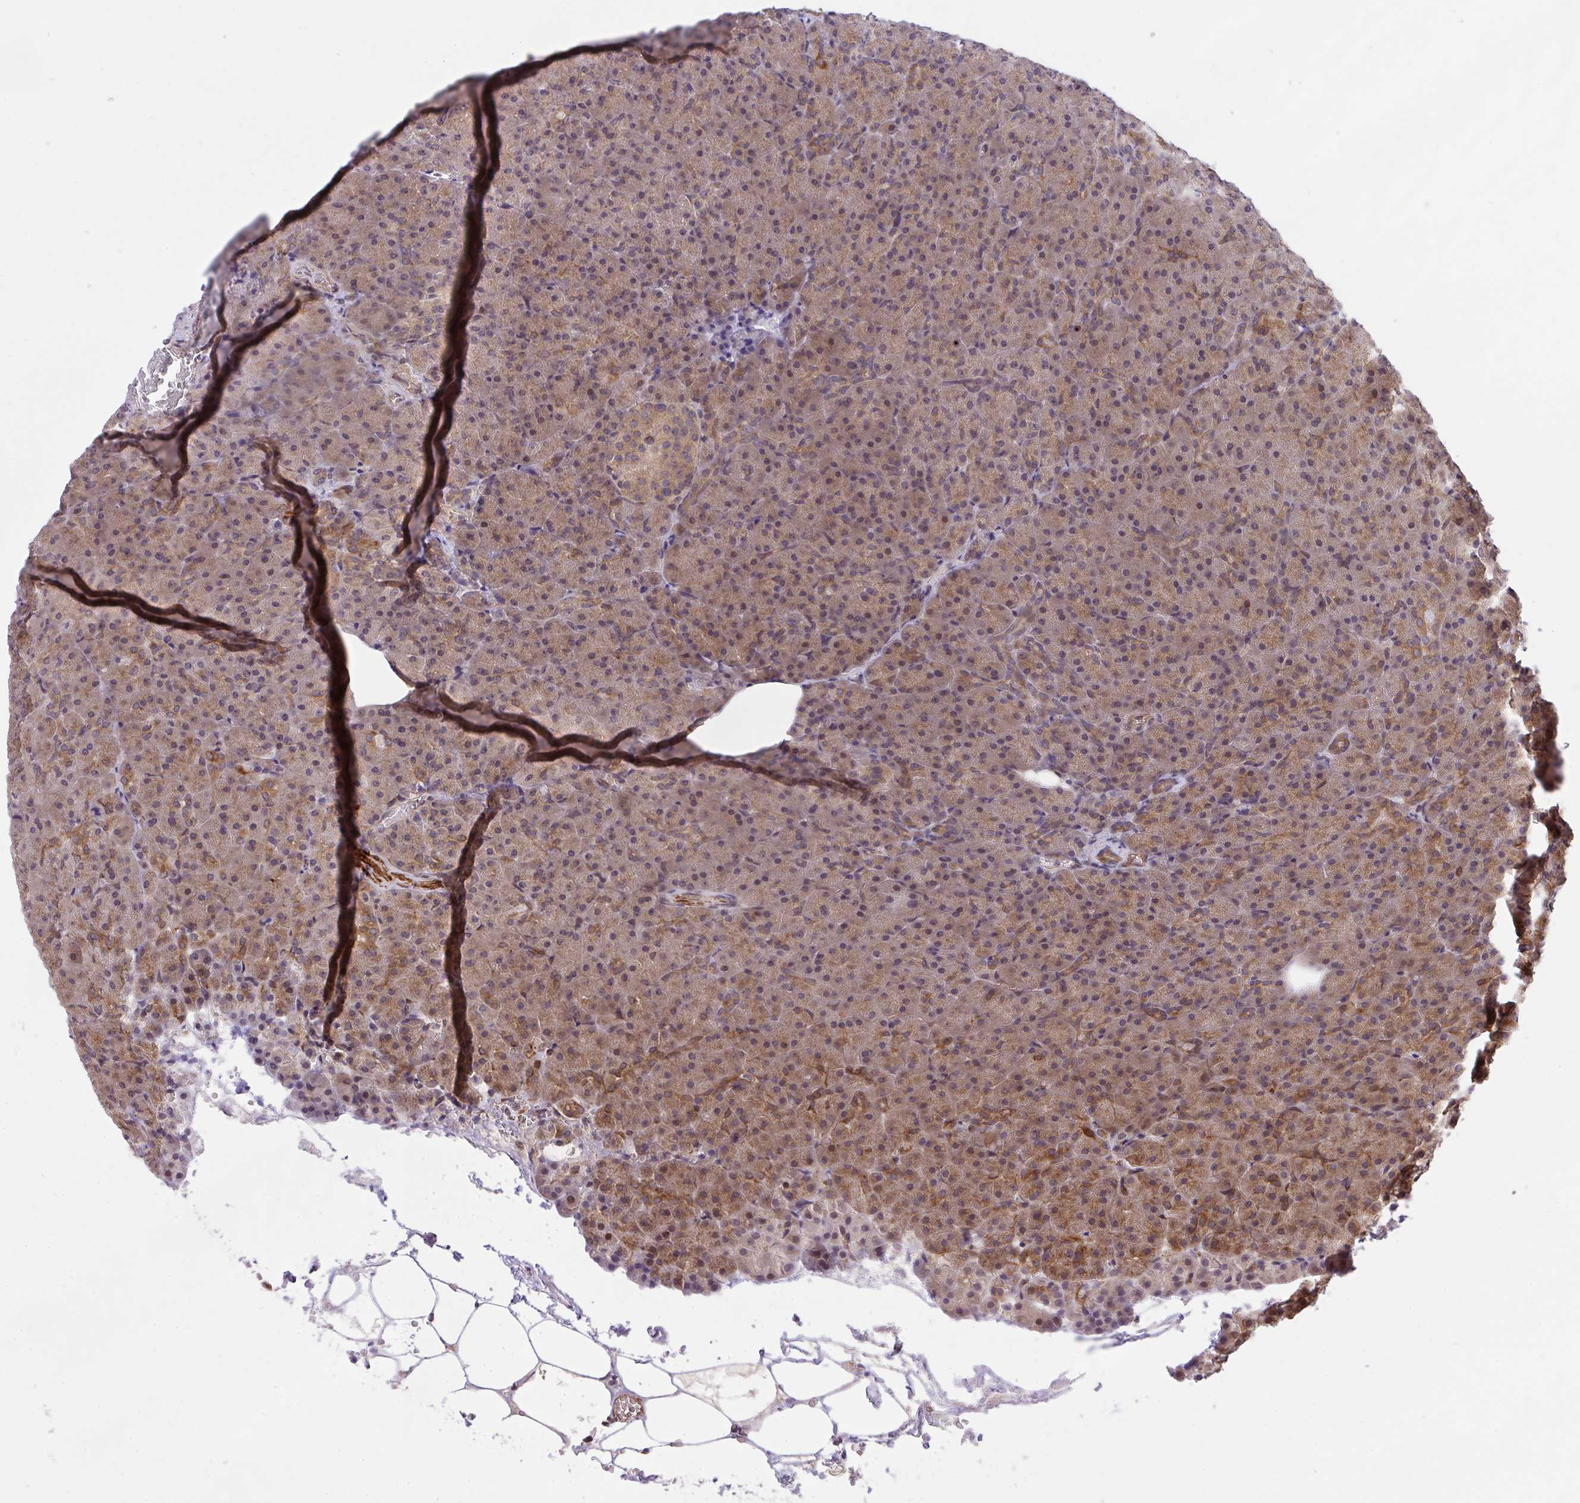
{"staining": {"intensity": "moderate", "quantity": "25%-75%", "location": "cytoplasmic/membranous"}, "tissue": "pancreas", "cell_type": "Exocrine glandular cells", "image_type": "normal", "snomed": [{"axis": "morphology", "description": "Normal tissue, NOS"}, {"axis": "topography", "description": "Pancreas"}], "caption": "Immunohistochemistry staining of normal pancreas, which reveals medium levels of moderate cytoplasmic/membranous staining in about 25%-75% of exocrine glandular cells indicating moderate cytoplasmic/membranous protein staining. The staining was performed using DAB (brown) for protein detection and nuclei were counterstained in hematoxylin (blue).", "gene": "ERI1", "patient": {"sex": "female", "age": 74}}